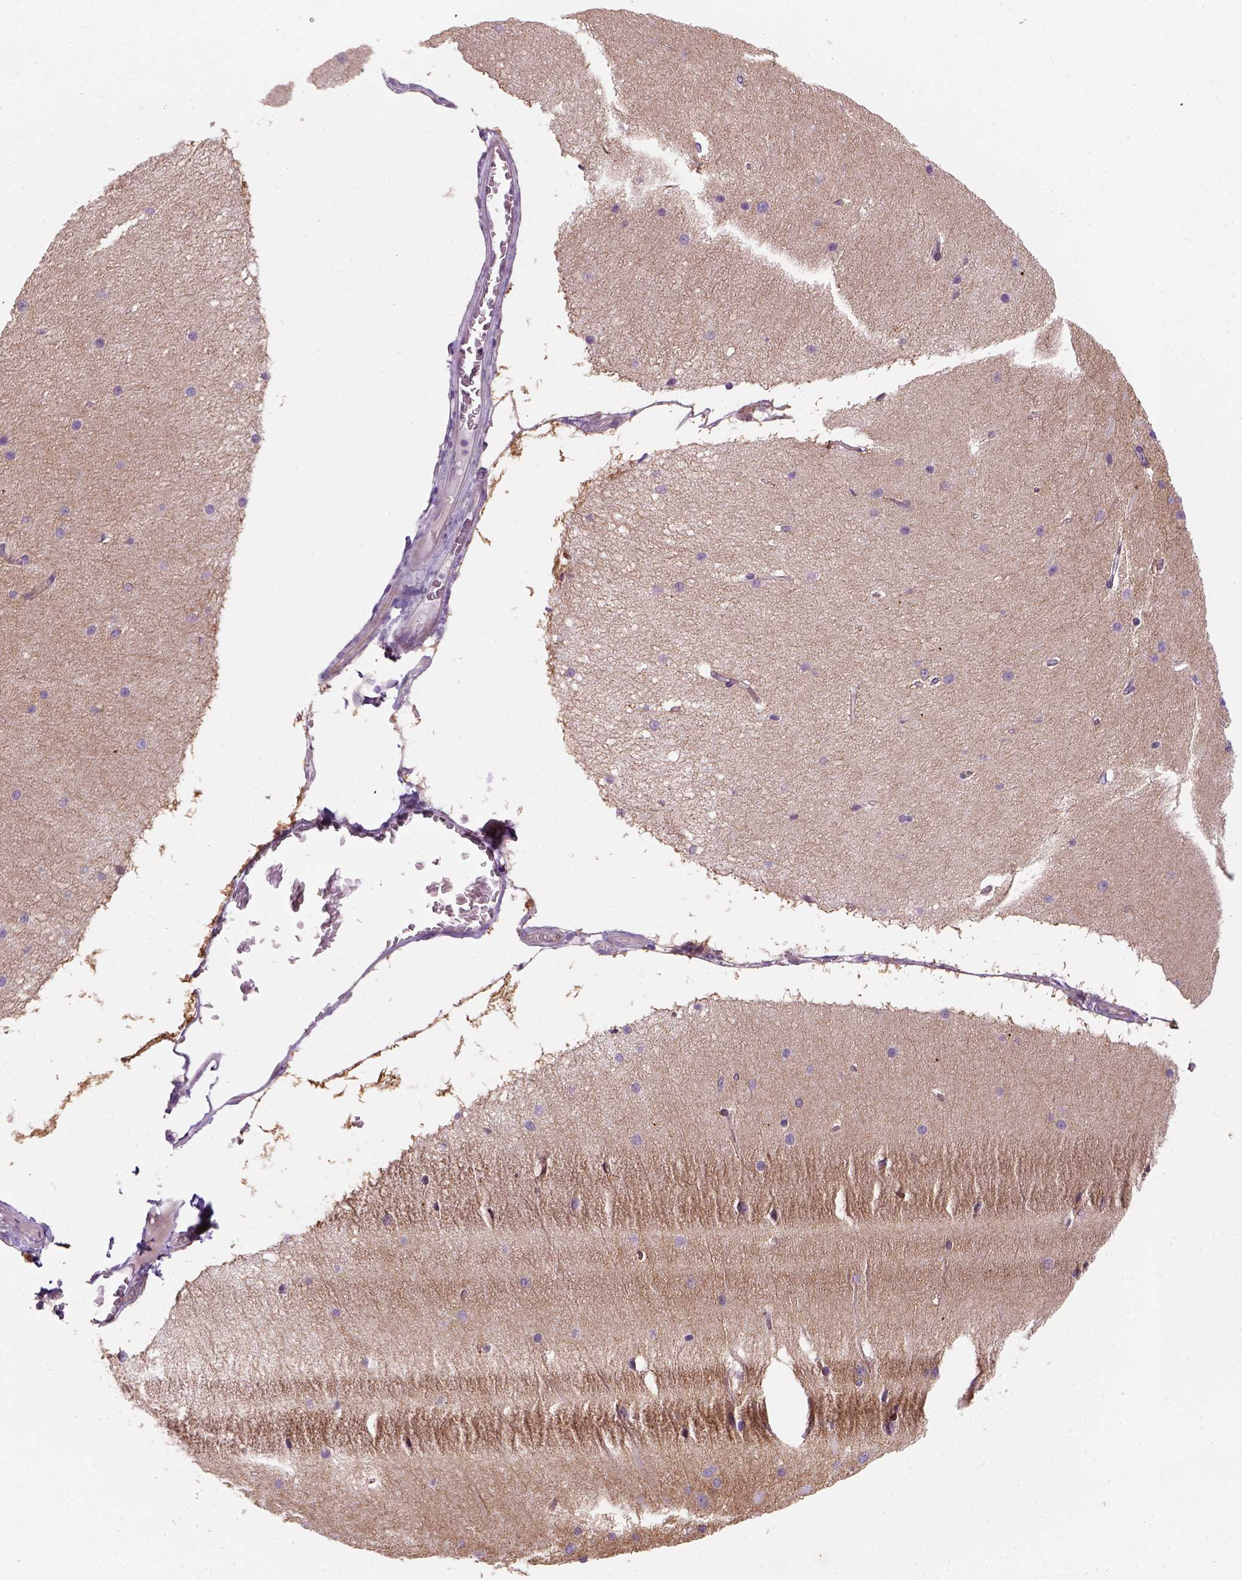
{"staining": {"intensity": "negative", "quantity": "none", "location": "none"}, "tissue": "cerebellum", "cell_type": "Cells in granular layer", "image_type": "normal", "snomed": [{"axis": "morphology", "description": "Normal tissue, NOS"}, {"axis": "topography", "description": "Cerebellum"}], "caption": "Immunohistochemical staining of unremarkable human cerebellum shows no significant staining in cells in granular layer.", "gene": "VSTM5", "patient": {"sex": "female", "age": 54}}